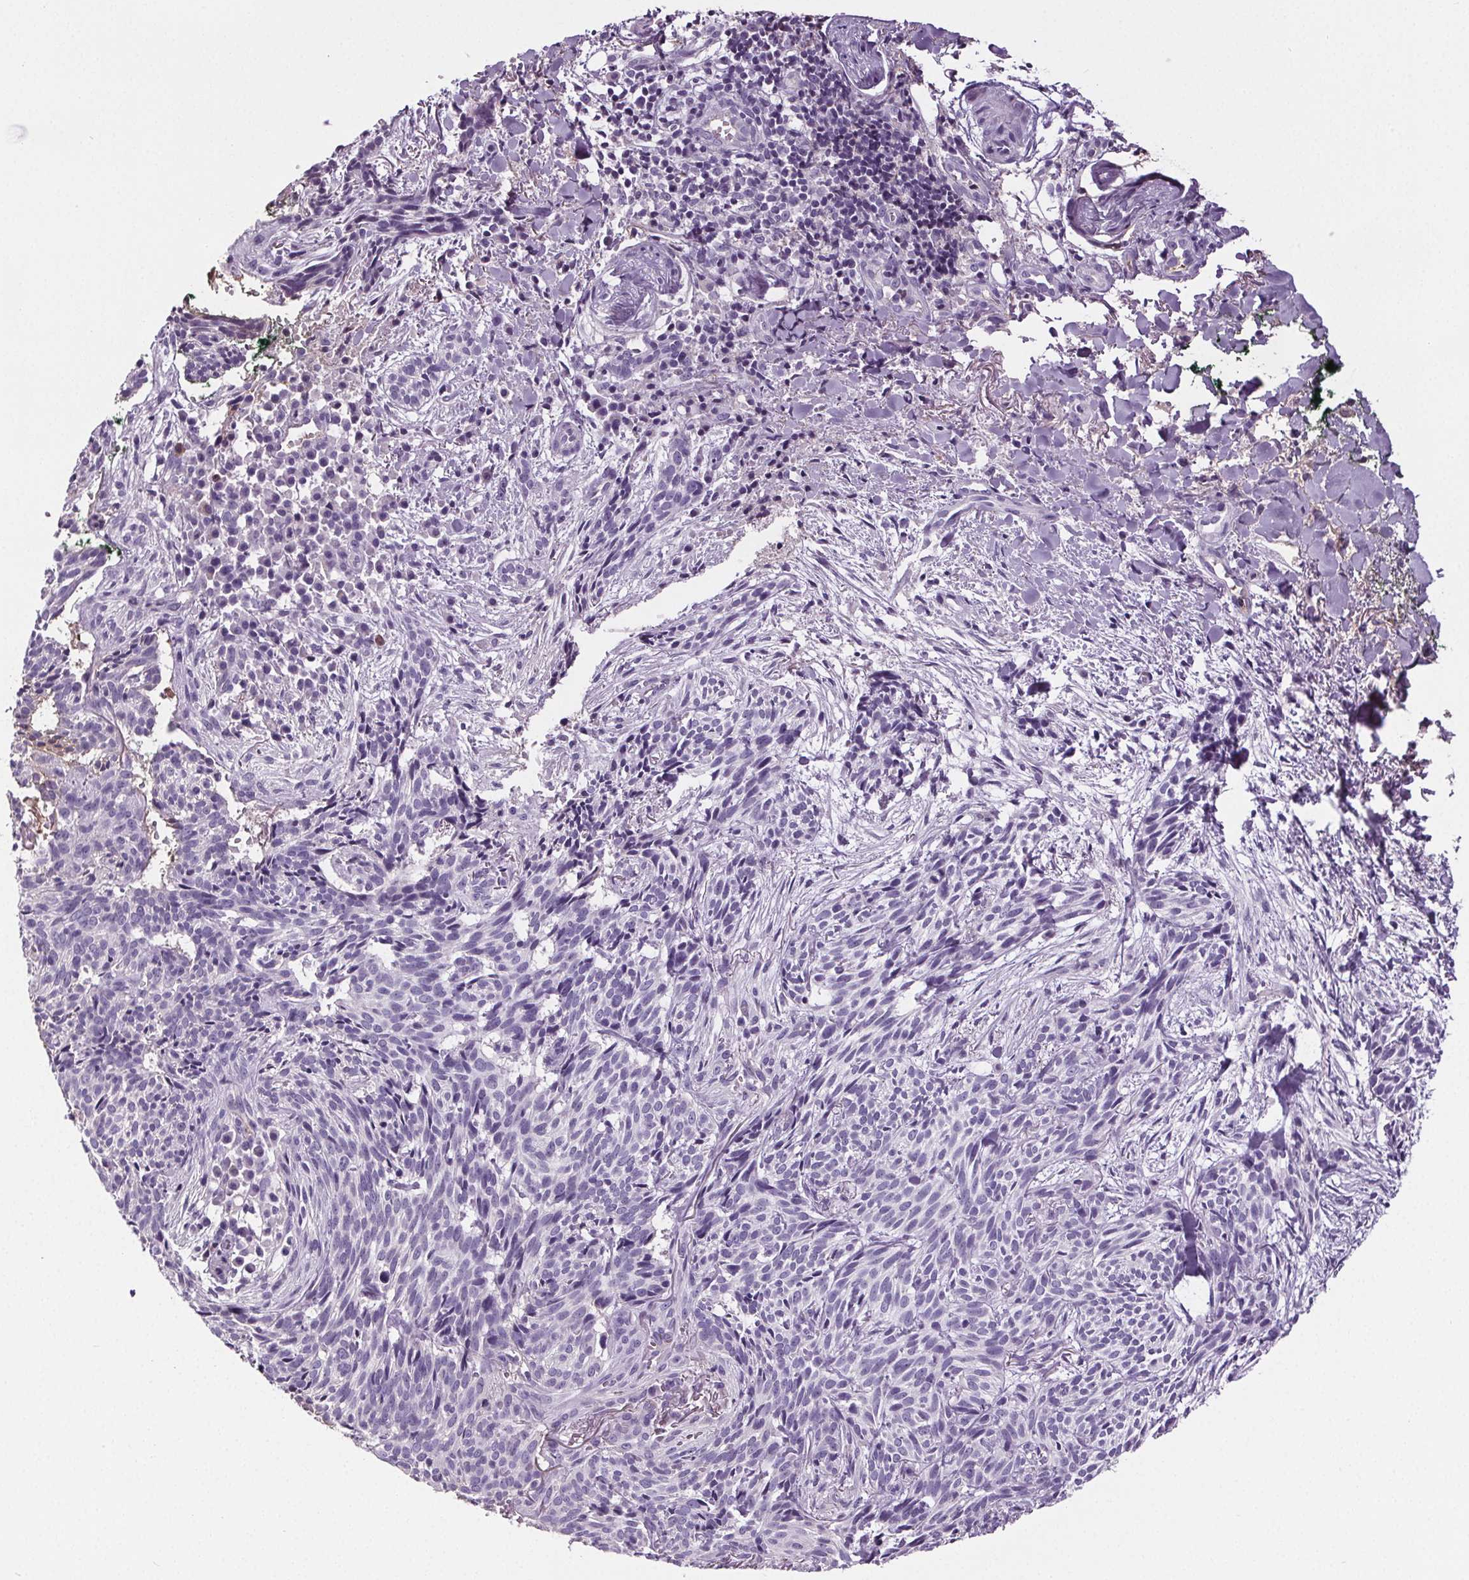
{"staining": {"intensity": "negative", "quantity": "none", "location": "none"}, "tissue": "skin cancer", "cell_type": "Tumor cells", "image_type": "cancer", "snomed": [{"axis": "morphology", "description": "Basal cell carcinoma"}, {"axis": "topography", "description": "Skin"}], "caption": "DAB immunohistochemical staining of human skin cancer exhibits no significant positivity in tumor cells.", "gene": "CD5L", "patient": {"sex": "male", "age": 71}}